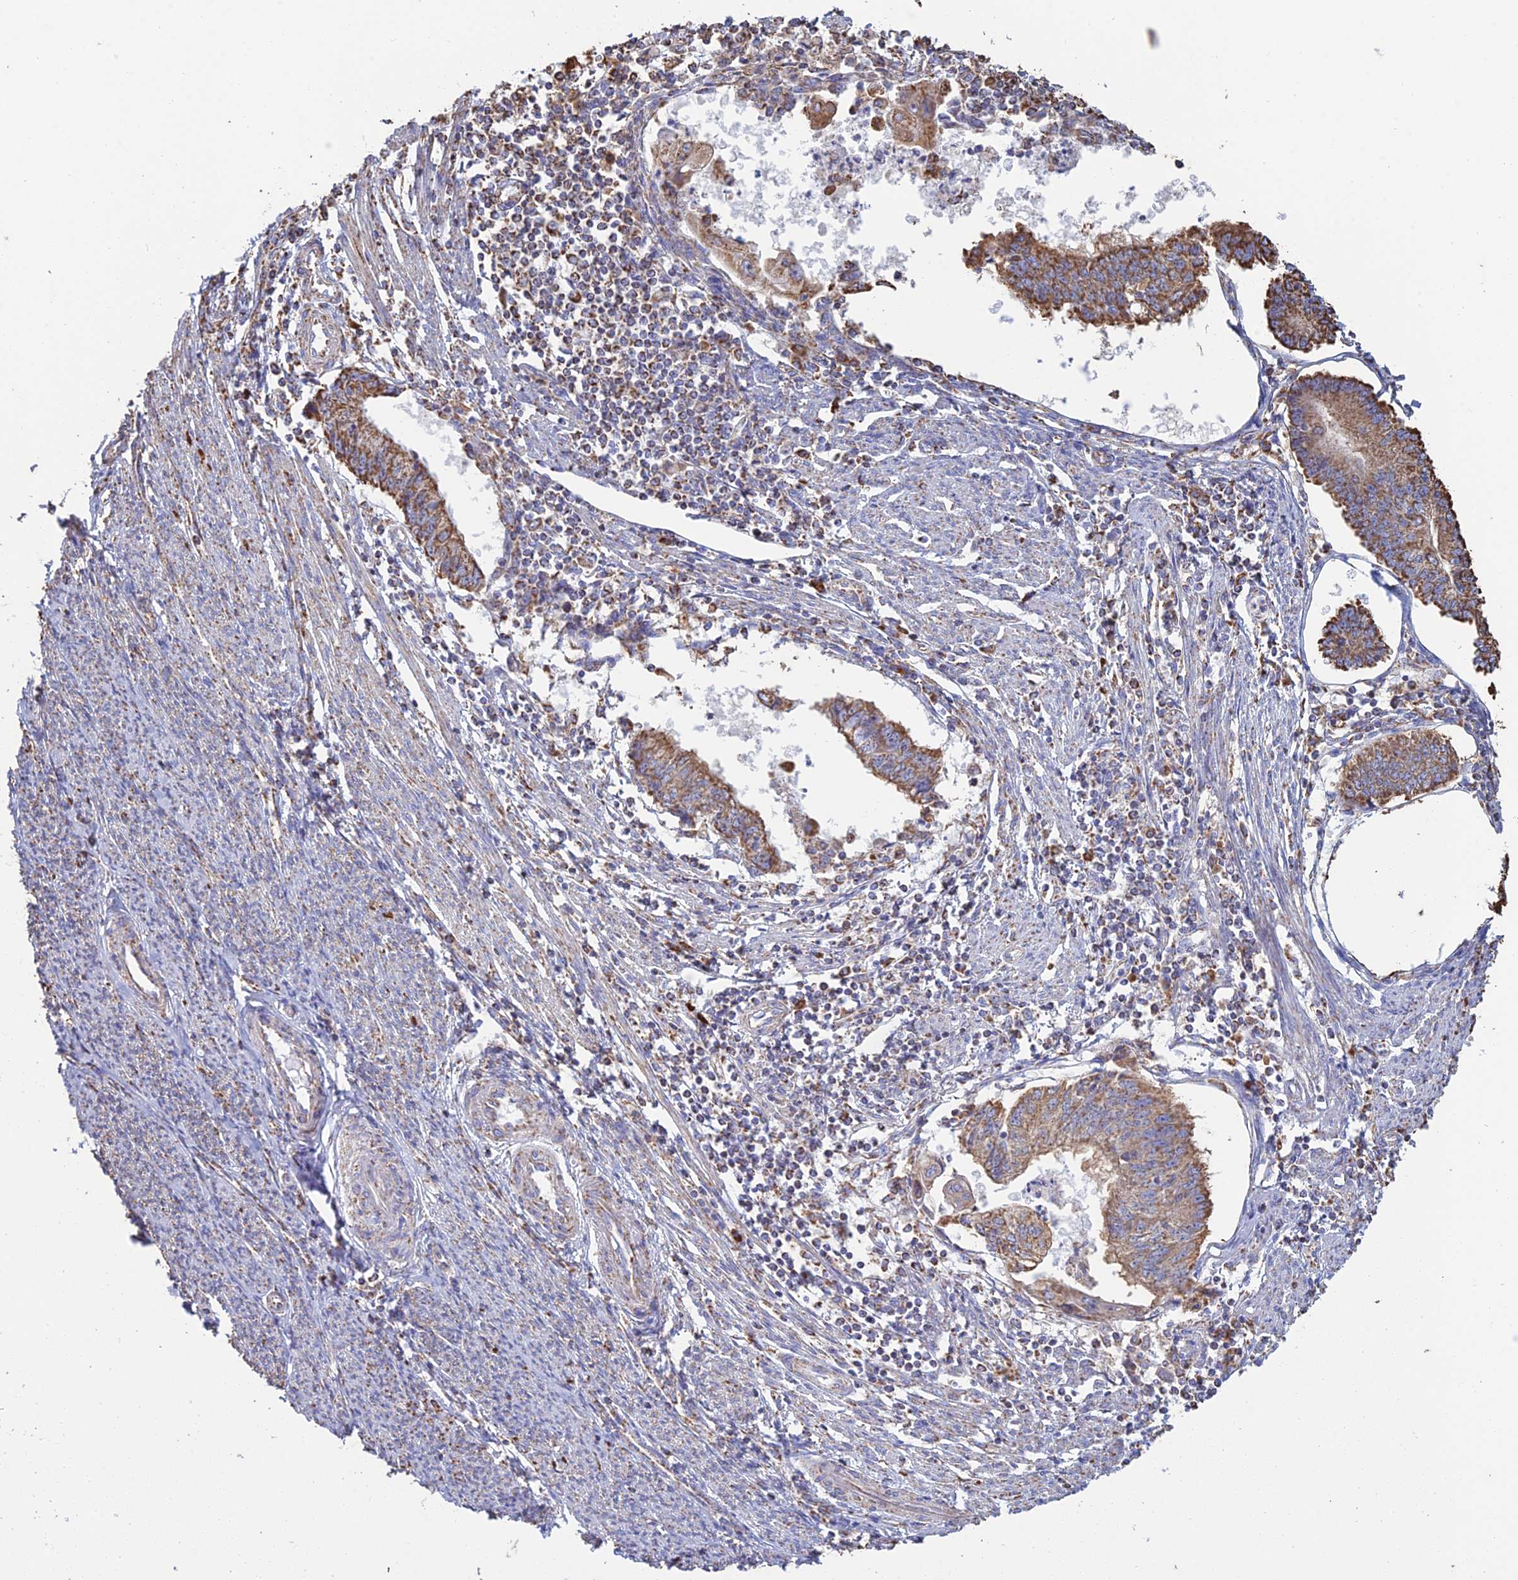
{"staining": {"intensity": "moderate", "quantity": ">75%", "location": "cytoplasmic/membranous"}, "tissue": "endometrial cancer", "cell_type": "Tumor cells", "image_type": "cancer", "snomed": [{"axis": "morphology", "description": "Adenocarcinoma, NOS"}, {"axis": "topography", "description": "Endometrium"}], "caption": "Immunohistochemical staining of endometrial adenocarcinoma reveals moderate cytoplasmic/membranous protein staining in approximately >75% of tumor cells. (DAB IHC, brown staining for protein, blue staining for nuclei).", "gene": "OR2W3", "patient": {"sex": "female", "age": 56}}